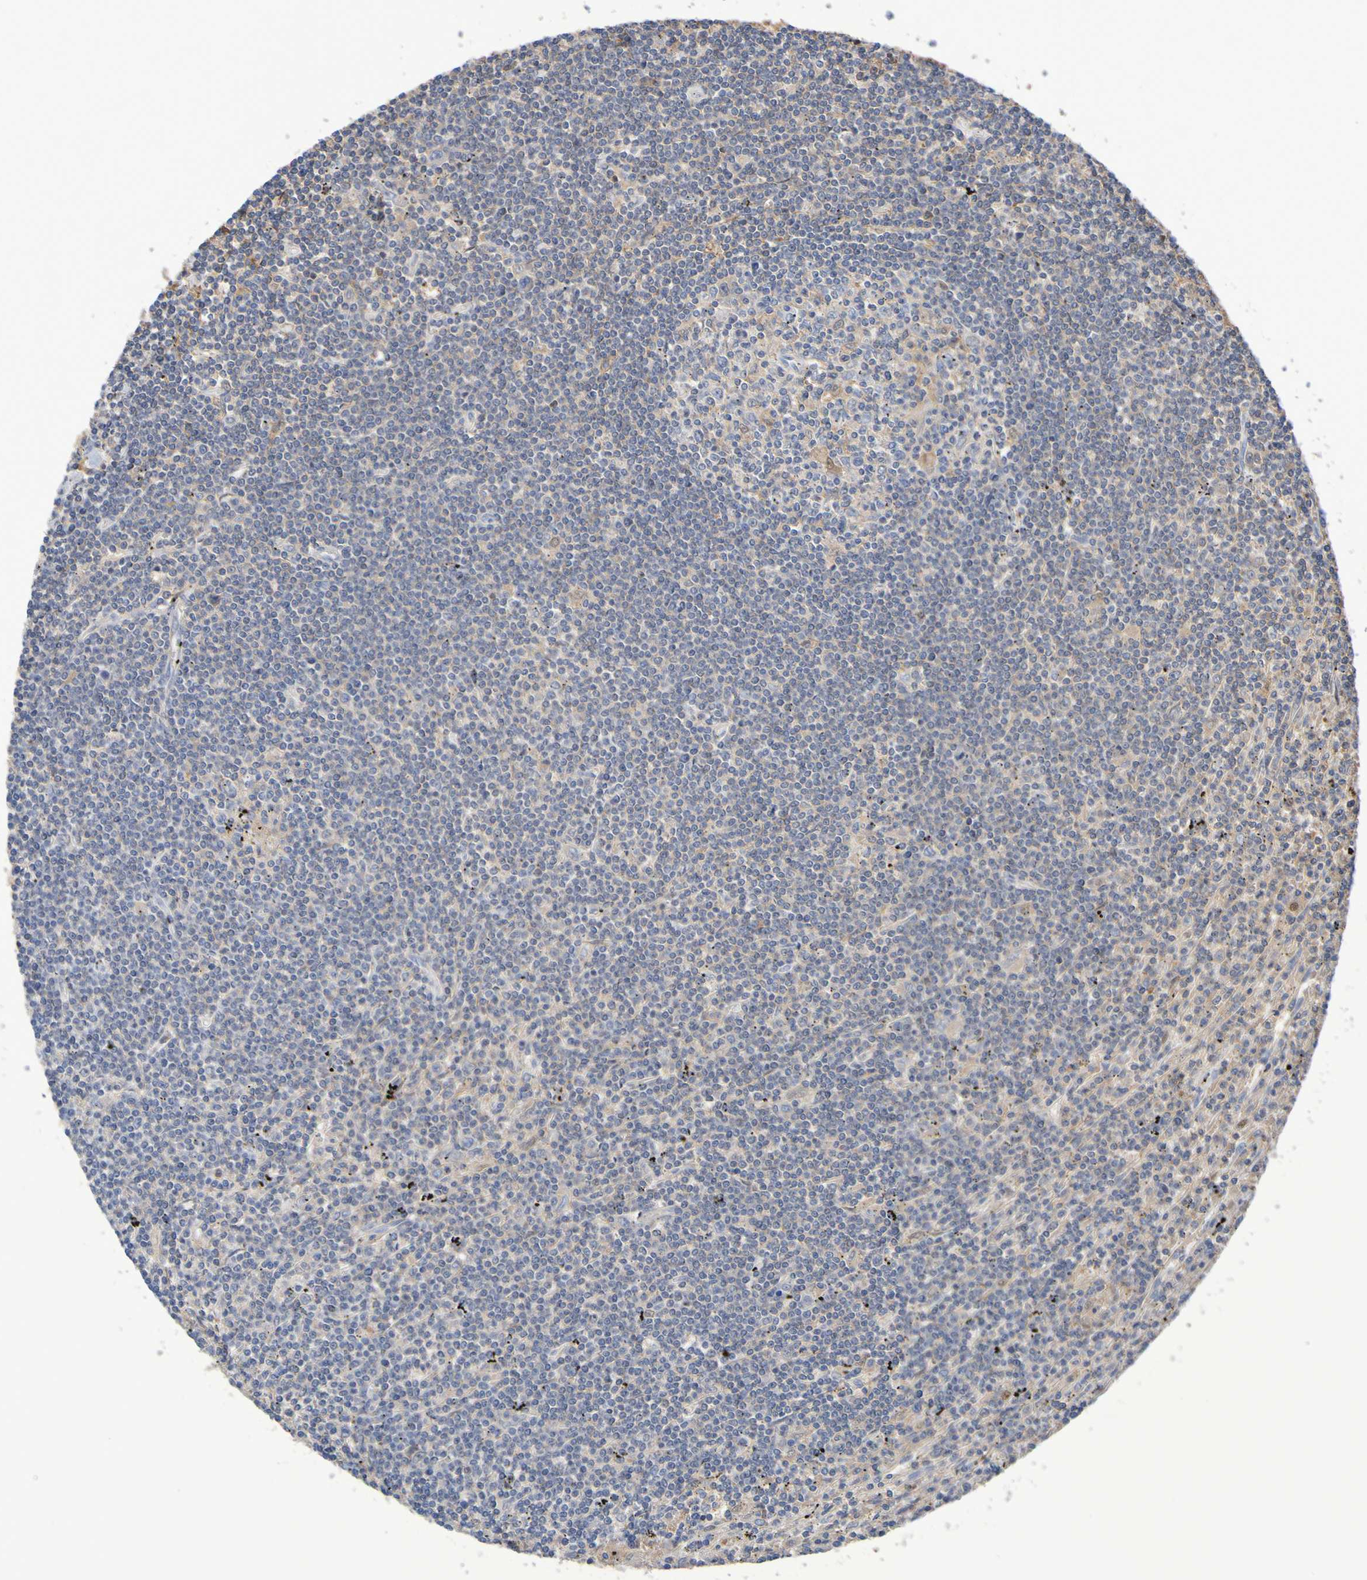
{"staining": {"intensity": "weak", "quantity": "25%-75%", "location": "cytoplasmic/membranous"}, "tissue": "lymphoma", "cell_type": "Tumor cells", "image_type": "cancer", "snomed": [{"axis": "morphology", "description": "Malignant lymphoma, non-Hodgkin's type, Low grade"}, {"axis": "topography", "description": "Spleen"}], "caption": "There is low levels of weak cytoplasmic/membranous positivity in tumor cells of lymphoma, as demonstrated by immunohistochemical staining (brown color).", "gene": "GAB3", "patient": {"sex": "male", "age": 76}}